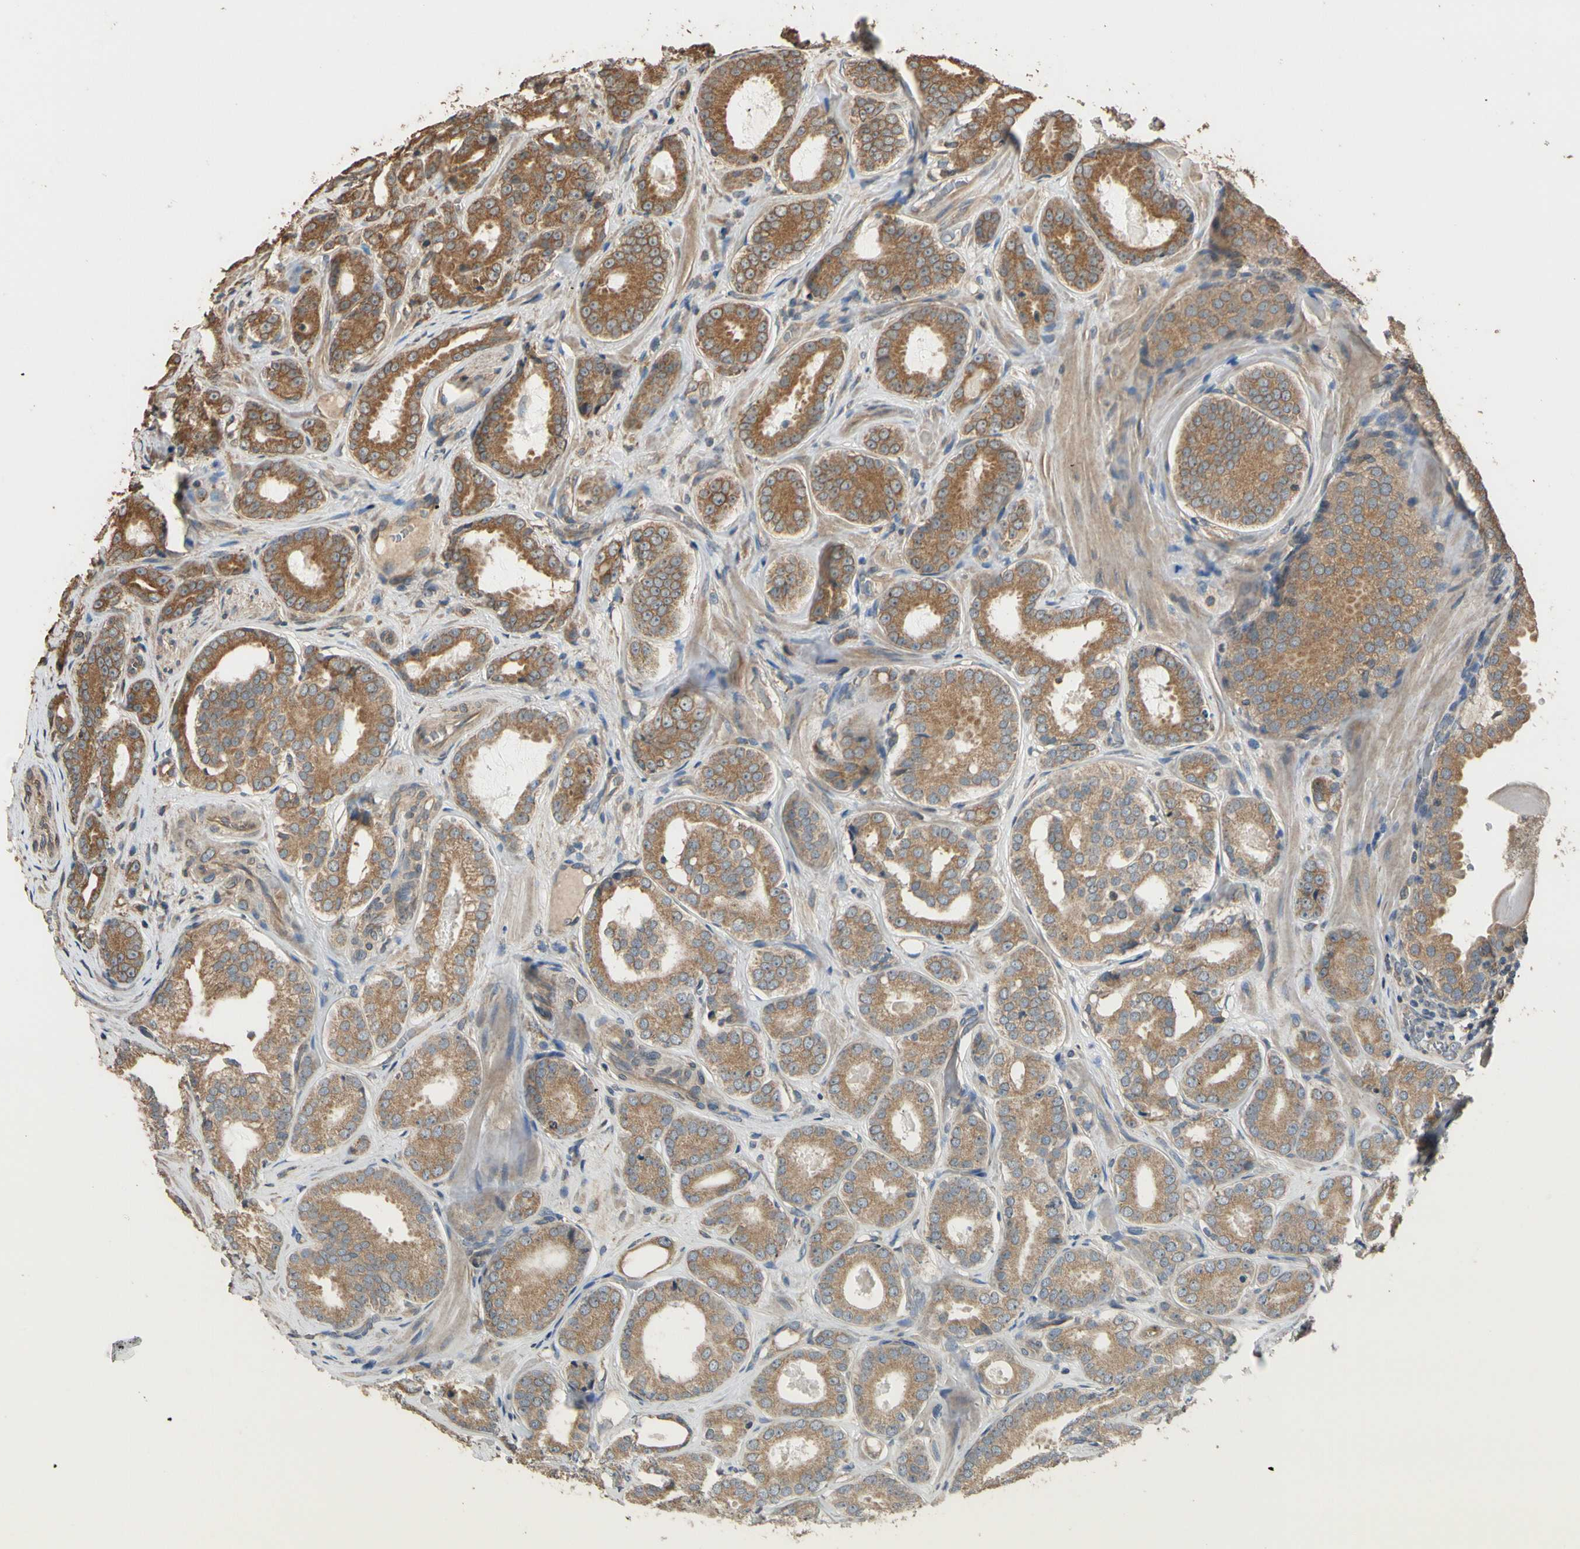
{"staining": {"intensity": "strong", "quantity": ">75%", "location": "cytoplasmic/membranous"}, "tissue": "prostate cancer", "cell_type": "Tumor cells", "image_type": "cancer", "snomed": [{"axis": "morphology", "description": "Adenocarcinoma, High grade"}, {"axis": "topography", "description": "Prostate"}], "caption": "Prostate cancer stained with immunohistochemistry (IHC) exhibits strong cytoplasmic/membranous expression in approximately >75% of tumor cells. (Brightfield microscopy of DAB IHC at high magnification).", "gene": "STX18", "patient": {"sex": "male", "age": 64}}